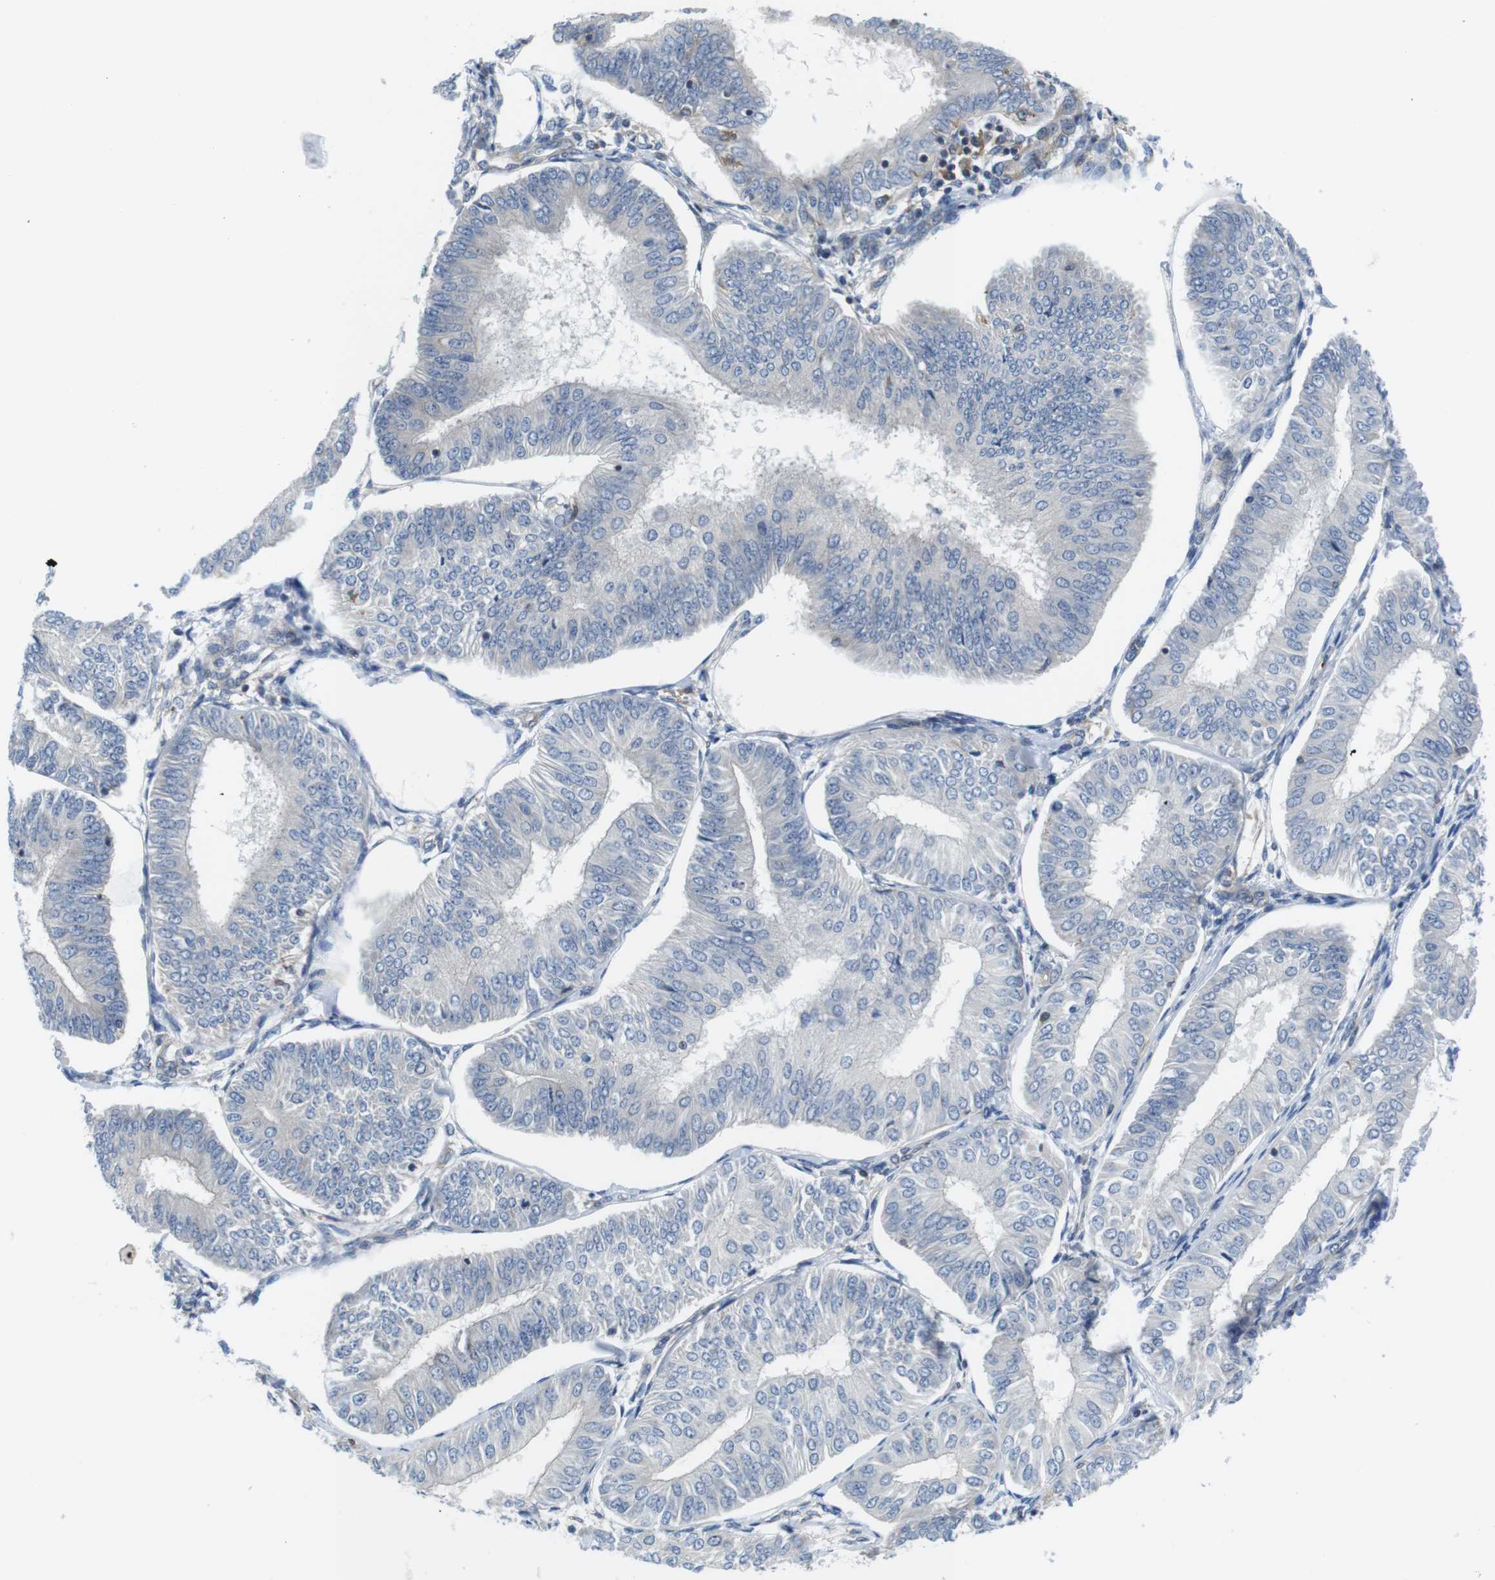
{"staining": {"intensity": "negative", "quantity": "none", "location": "none"}, "tissue": "endometrial cancer", "cell_type": "Tumor cells", "image_type": "cancer", "snomed": [{"axis": "morphology", "description": "Adenocarcinoma, NOS"}, {"axis": "topography", "description": "Endometrium"}], "caption": "Immunohistochemical staining of adenocarcinoma (endometrial) shows no significant positivity in tumor cells. Brightfield microscopy of immunohistochemistry (IHC) stained with DAB (3,3'-diaminobenzidine) (brown) and hematoxylin (blue), captured at high magnification.", "gene": "HERPUD2", "patient": {"sex": "female", "age": 58}}